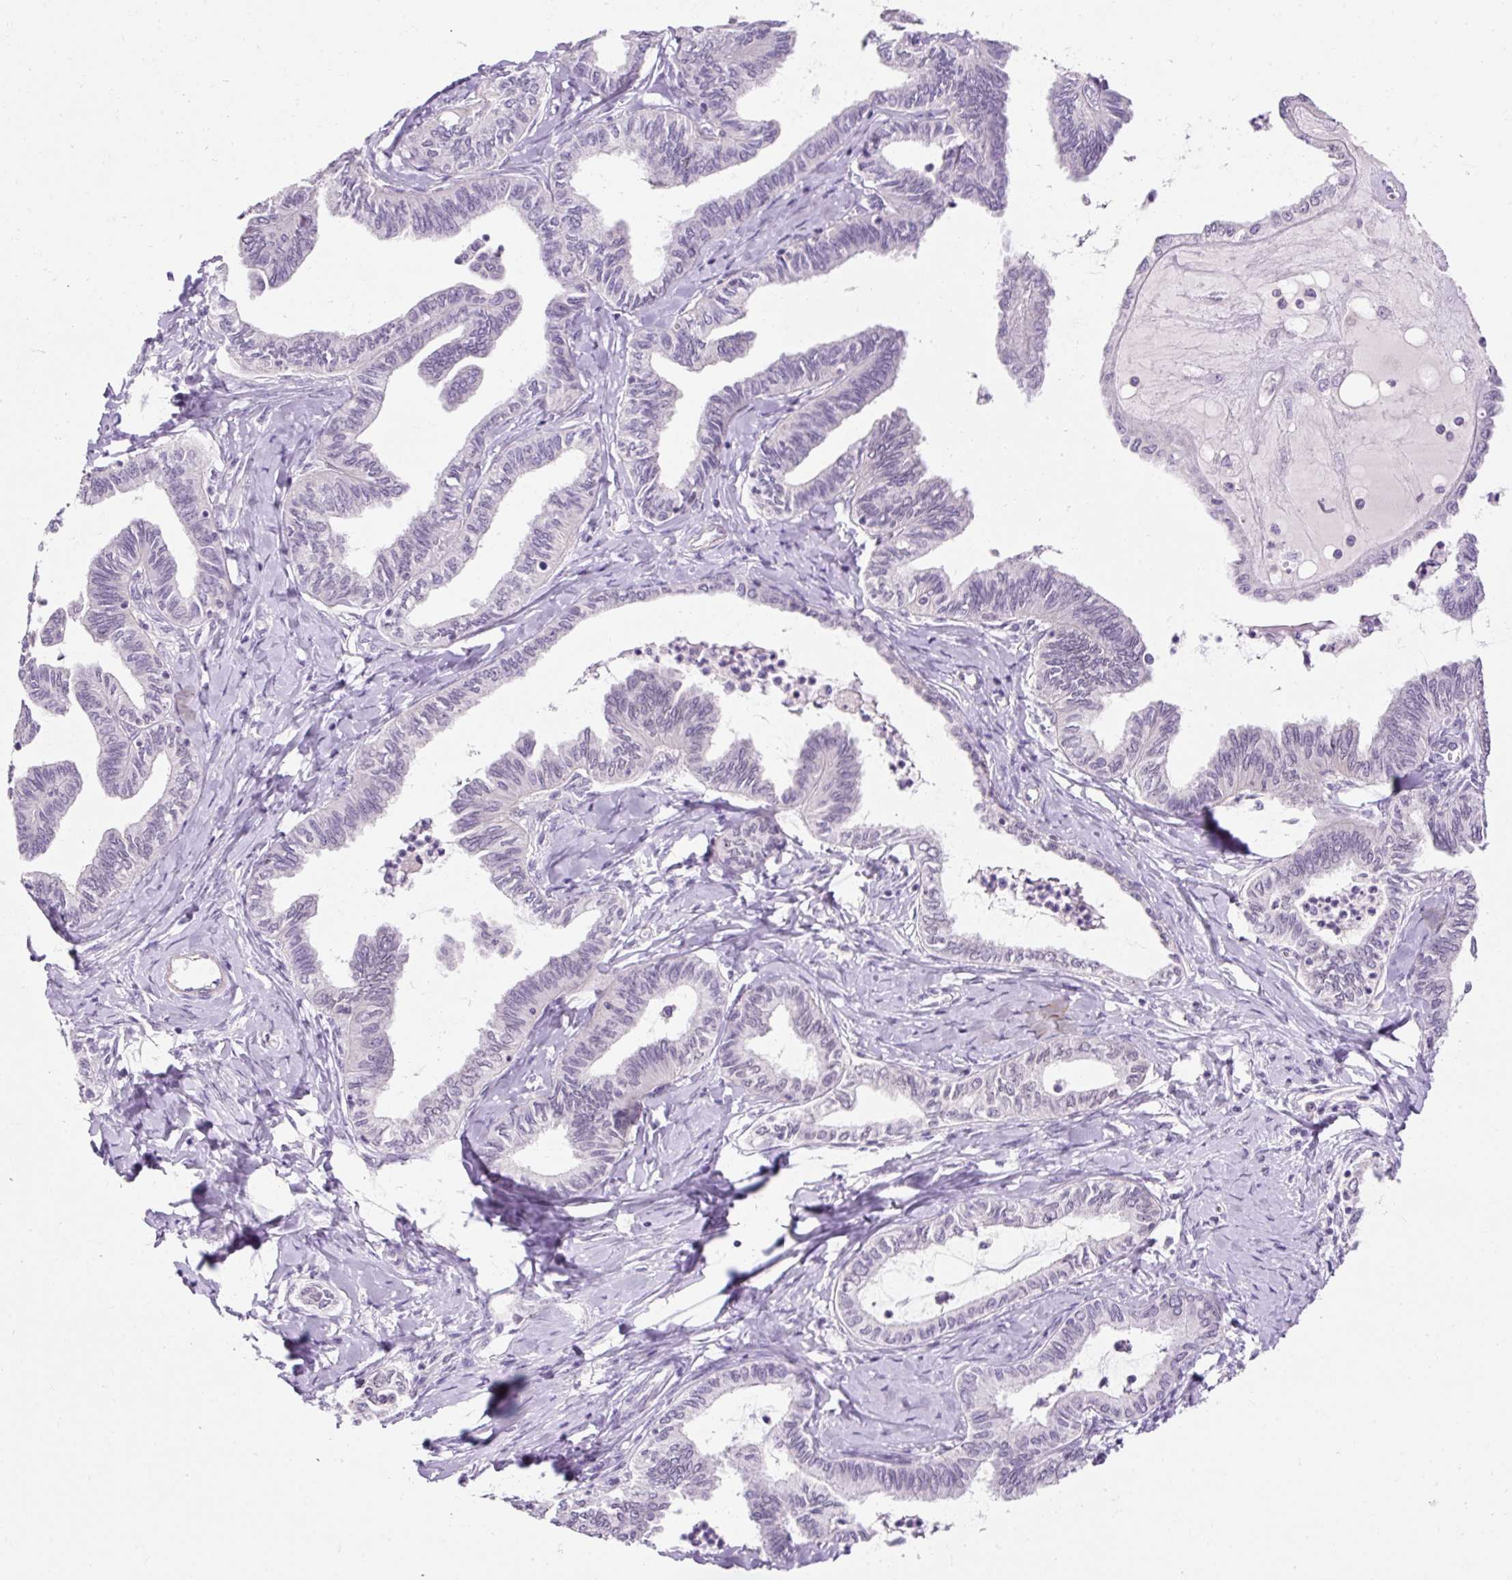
{"staining": {"intensity": "negative", "quantity": "none", "location": "none"}, "tissue": "ovarian cancer", "cell_type": "Tumor cells", "image_type": "cancer", "snomed": [{"axis": "morphology", "description": "Carcinoma, endometroid"}, {"axis": "topography", "description": "Ovary"}], "caption": "Tumor cells show no significant staining in ovarian endometroid carcinoma.", "gene": "ZNF610", "patient": {"sex": "female", "age": 70}}